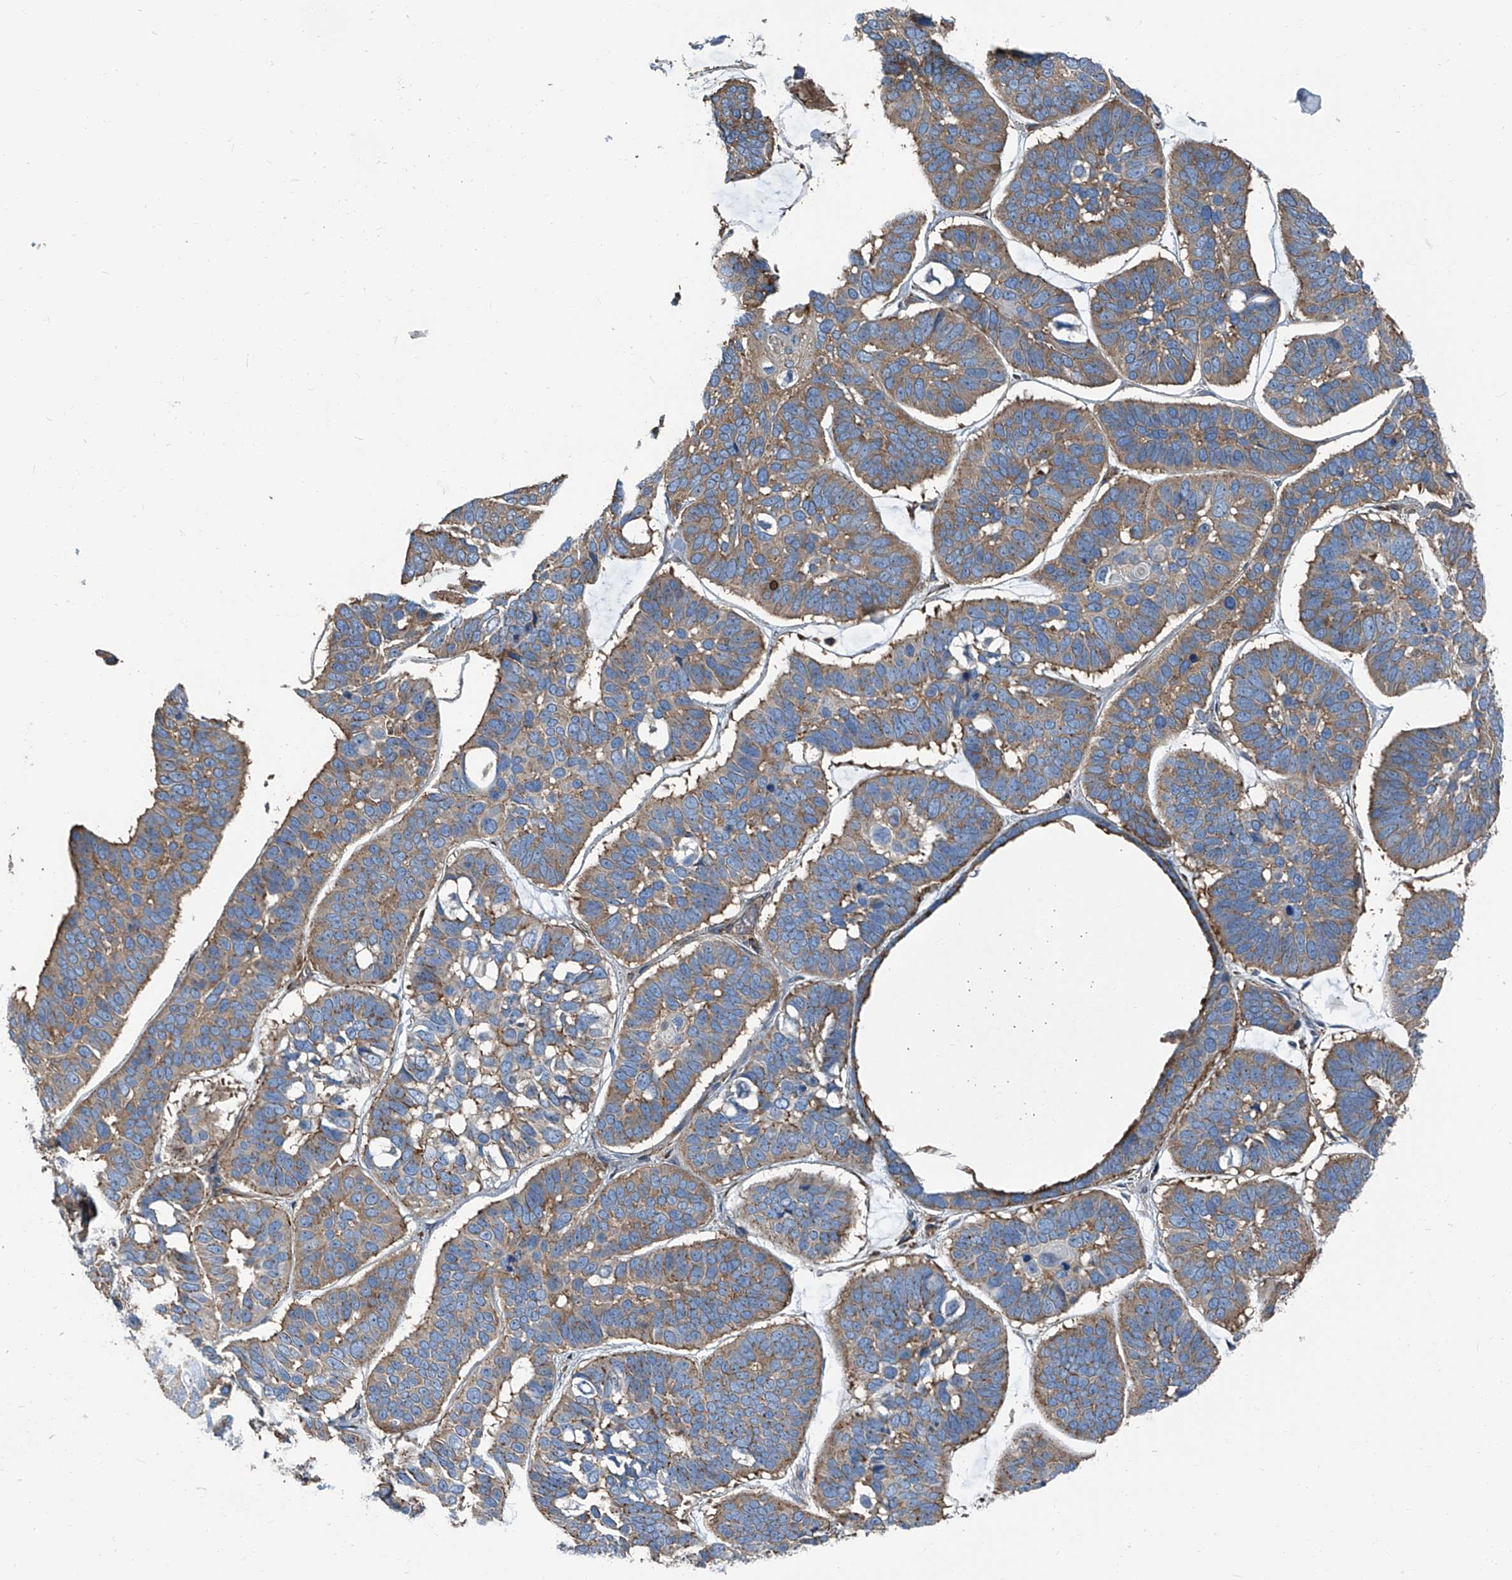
{"staining": {"intensity": "moderate", "quantity": ">75%", "location": "cytoplasmic/membranous"}, "tissue": "skin cancer", "cell_type": "Tumor cells", "image_type": "cancer", "snomed": [{"axis": "morphology", "description": "Basal cell carcinoma"}, {"axis": "topography", "description": "Skin"}], "caption": "Immunohistochemistry (IHC) photomicrograph of neoplastic tissue: skin cancer stained using immunohistochemistry demonstrates medium levels of moderate protein expression localized specifically in the cytoplasmic/membranous of tumor cells, appearing as a cytoplasmic/membranous brown color.", "gene": "SEPTIN7", "patient": {"sex": "male", "age": 62}}